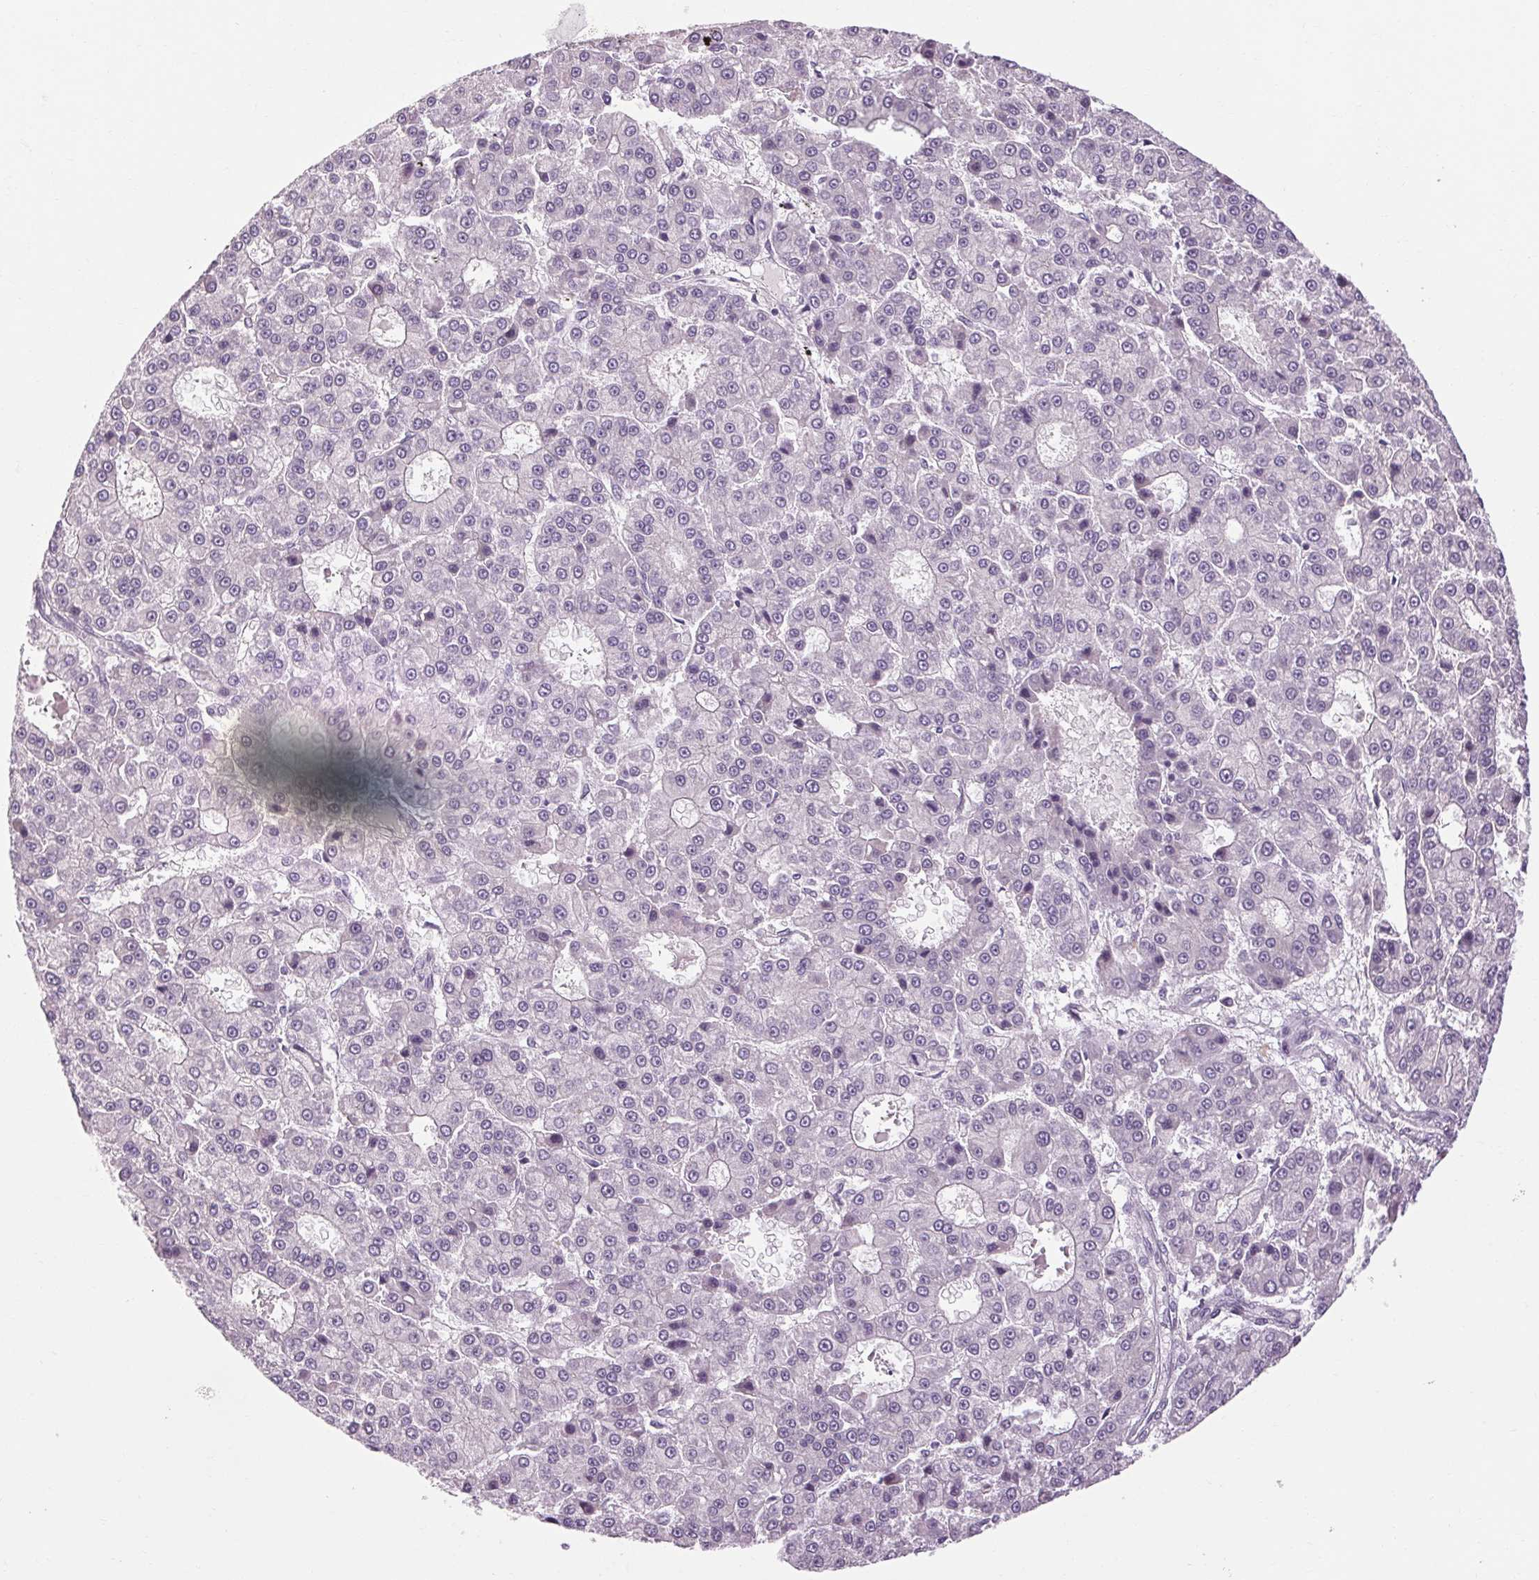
{"staining": {"intensity": "negative", "quantity": "none", "location": "none"}, "tissue": "liver cancer", "cell_type": "Tumor cells", "image_type": "cancer", "snomed": [{"axis": "morphology", "description": "Carcinoma, Hepatocellular, NOS"}, {"axis": "topography", "description": "Liver"}], "caption": "There is no significant positivity in tumor cells of liver hepatocellular carcinoma.", "gene": "KLHL40", "patient": {"sex": "male", "age": 70}}